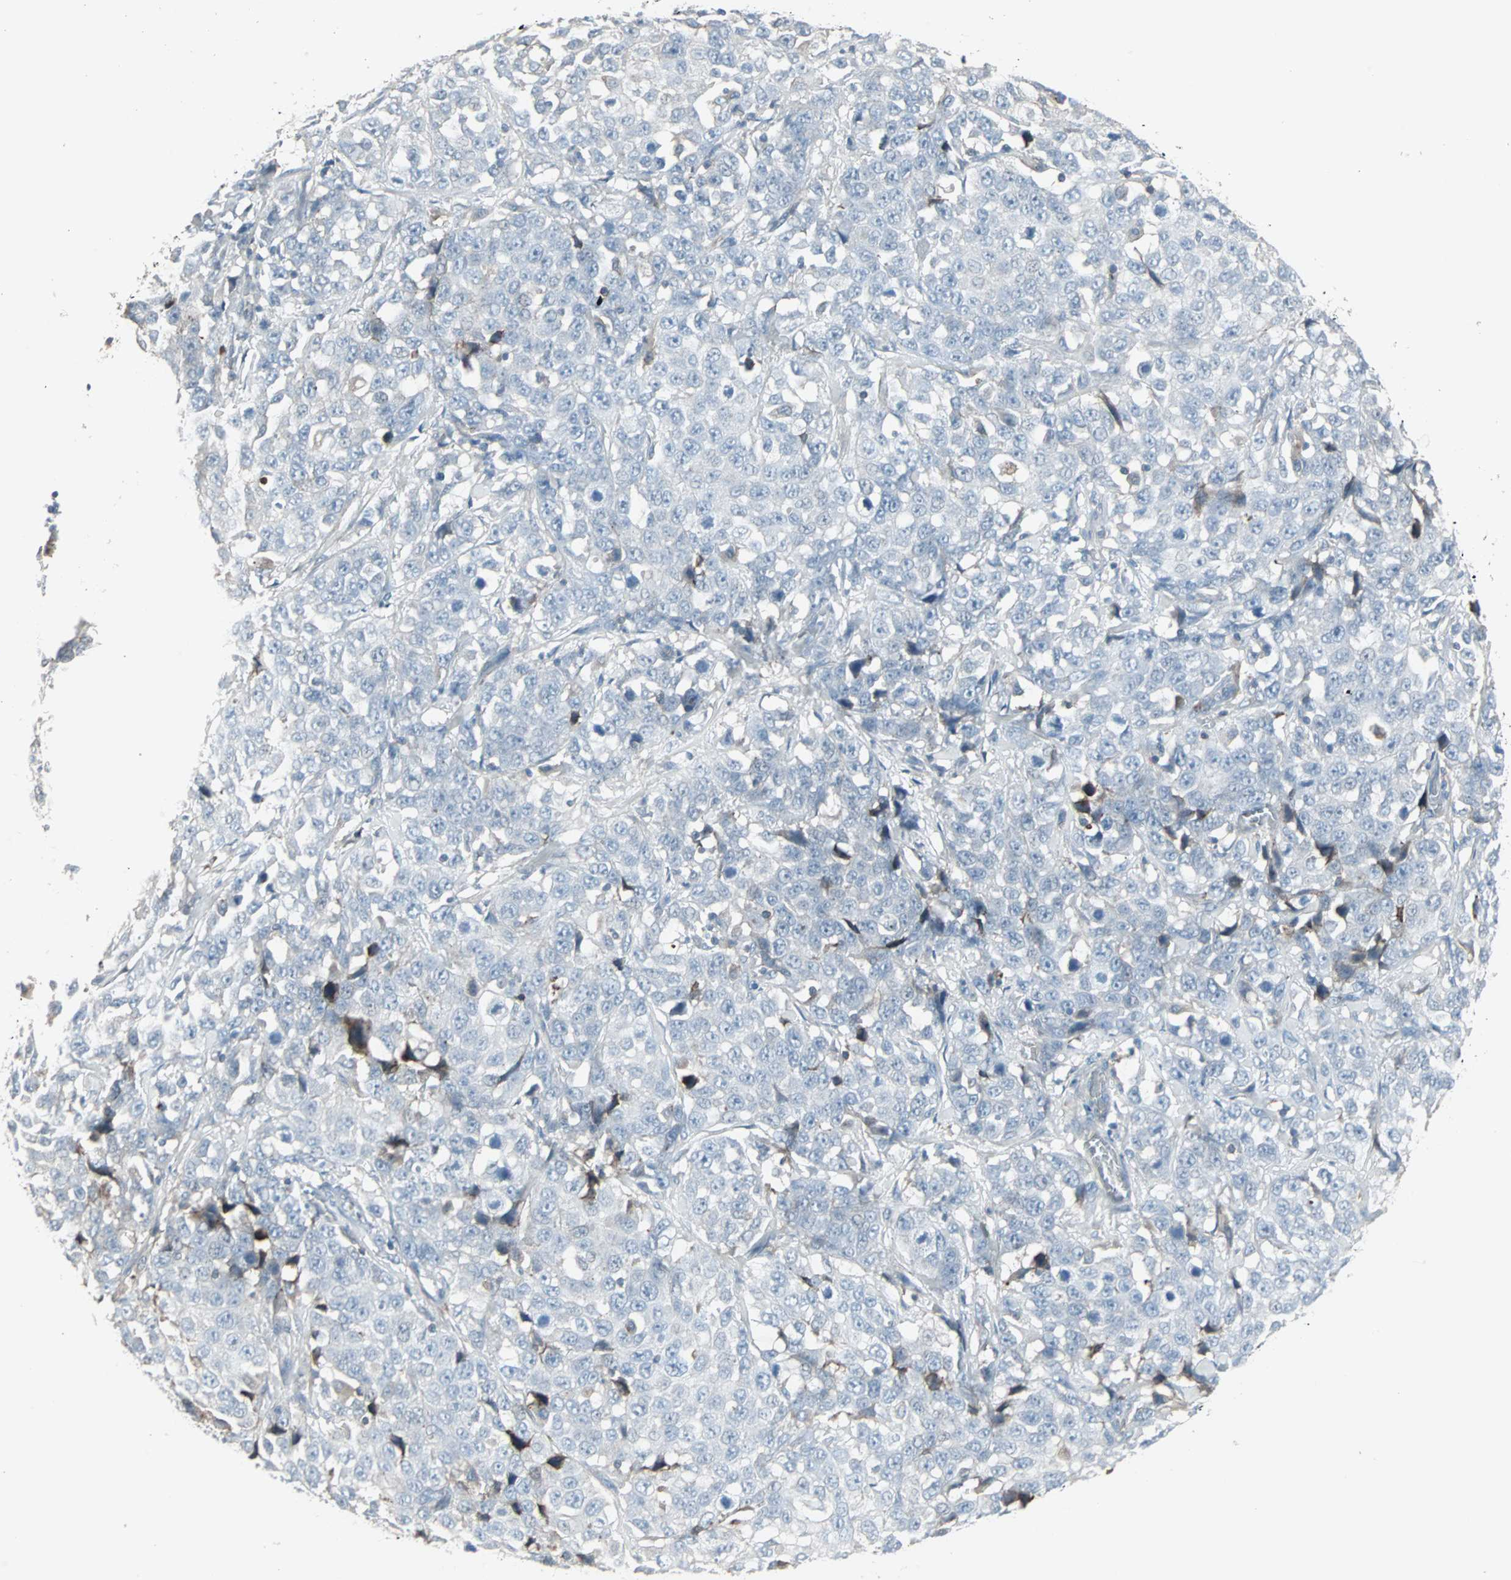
{"staining": {"intensity": "negative", "quantity": "none", "location": "none"}, "tissue": "stomach cancer", "cell_type": "Tumor cells", "image_type": "cancer", "snomed": [{"axis": "morphology", "description": "Normal tissue, NOS"}, {"axis": "morphology", "description": "Adenocarcinoma, NOS"}, {"axis": "topography", "description": "Stomach"}], "caption": "Immunohistochemical staining of stomach cancer exhibits no significant expression in tumor cells.", "gene": "ZSCAN32", "patient": {"sex": "male", "age": 48}}